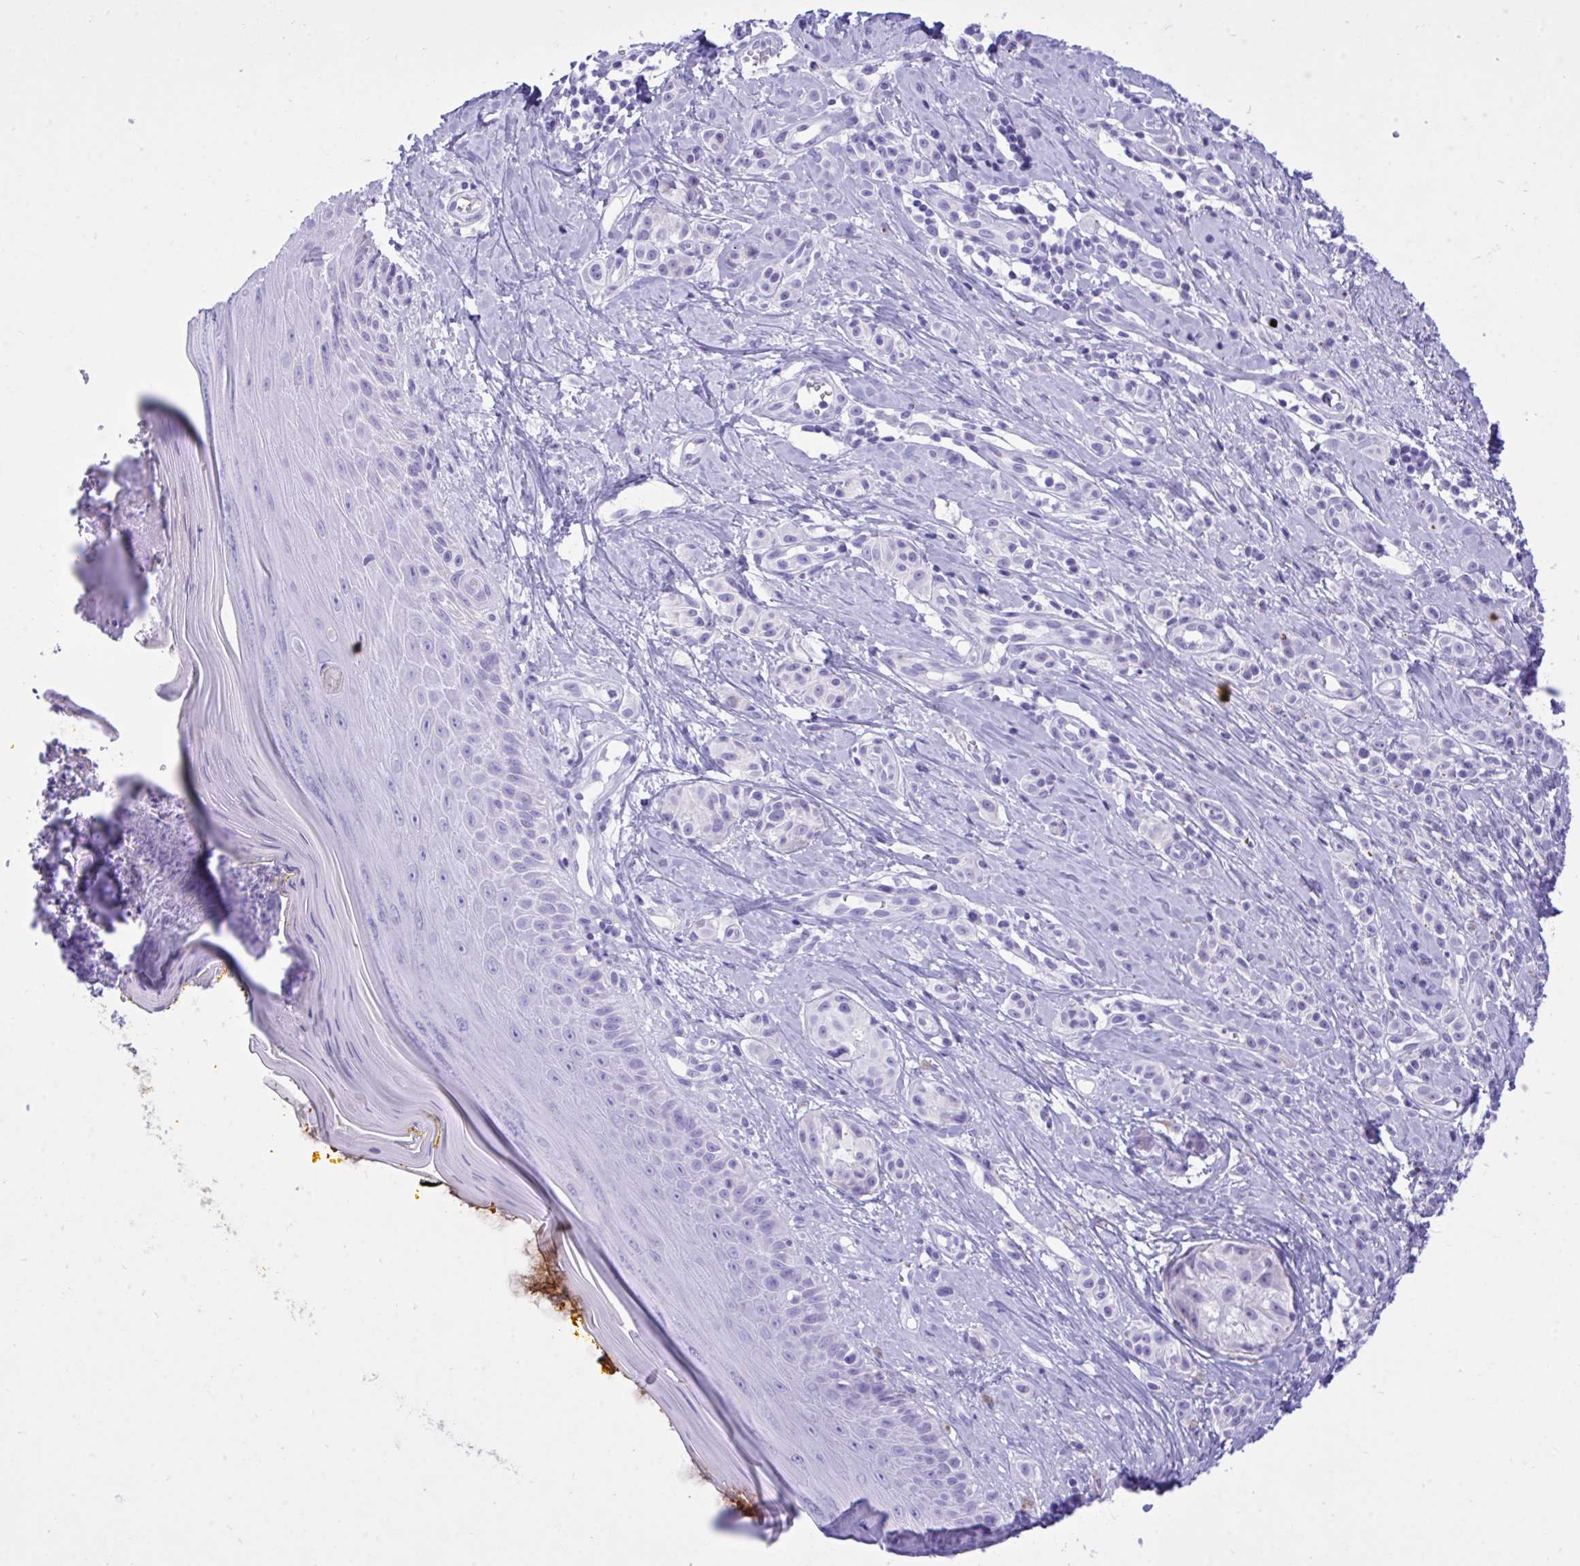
{"staining": {"intensity": "negative", "quantity": "none", "location": "none"}, "tissue": "melanoma", "cell_type": "Tumor cells", "image_type": "cancer", "snomed": [{"axis": "morphology", "description": "Malignant melanoma, NOS"}, {"axis": "topography", "description": "Skin"}], "caption": "IHC of melanoma demonstrates no expression in tumor cells.", "gene": "BEX5", "patient": {"sex": "male", "age": 74}}